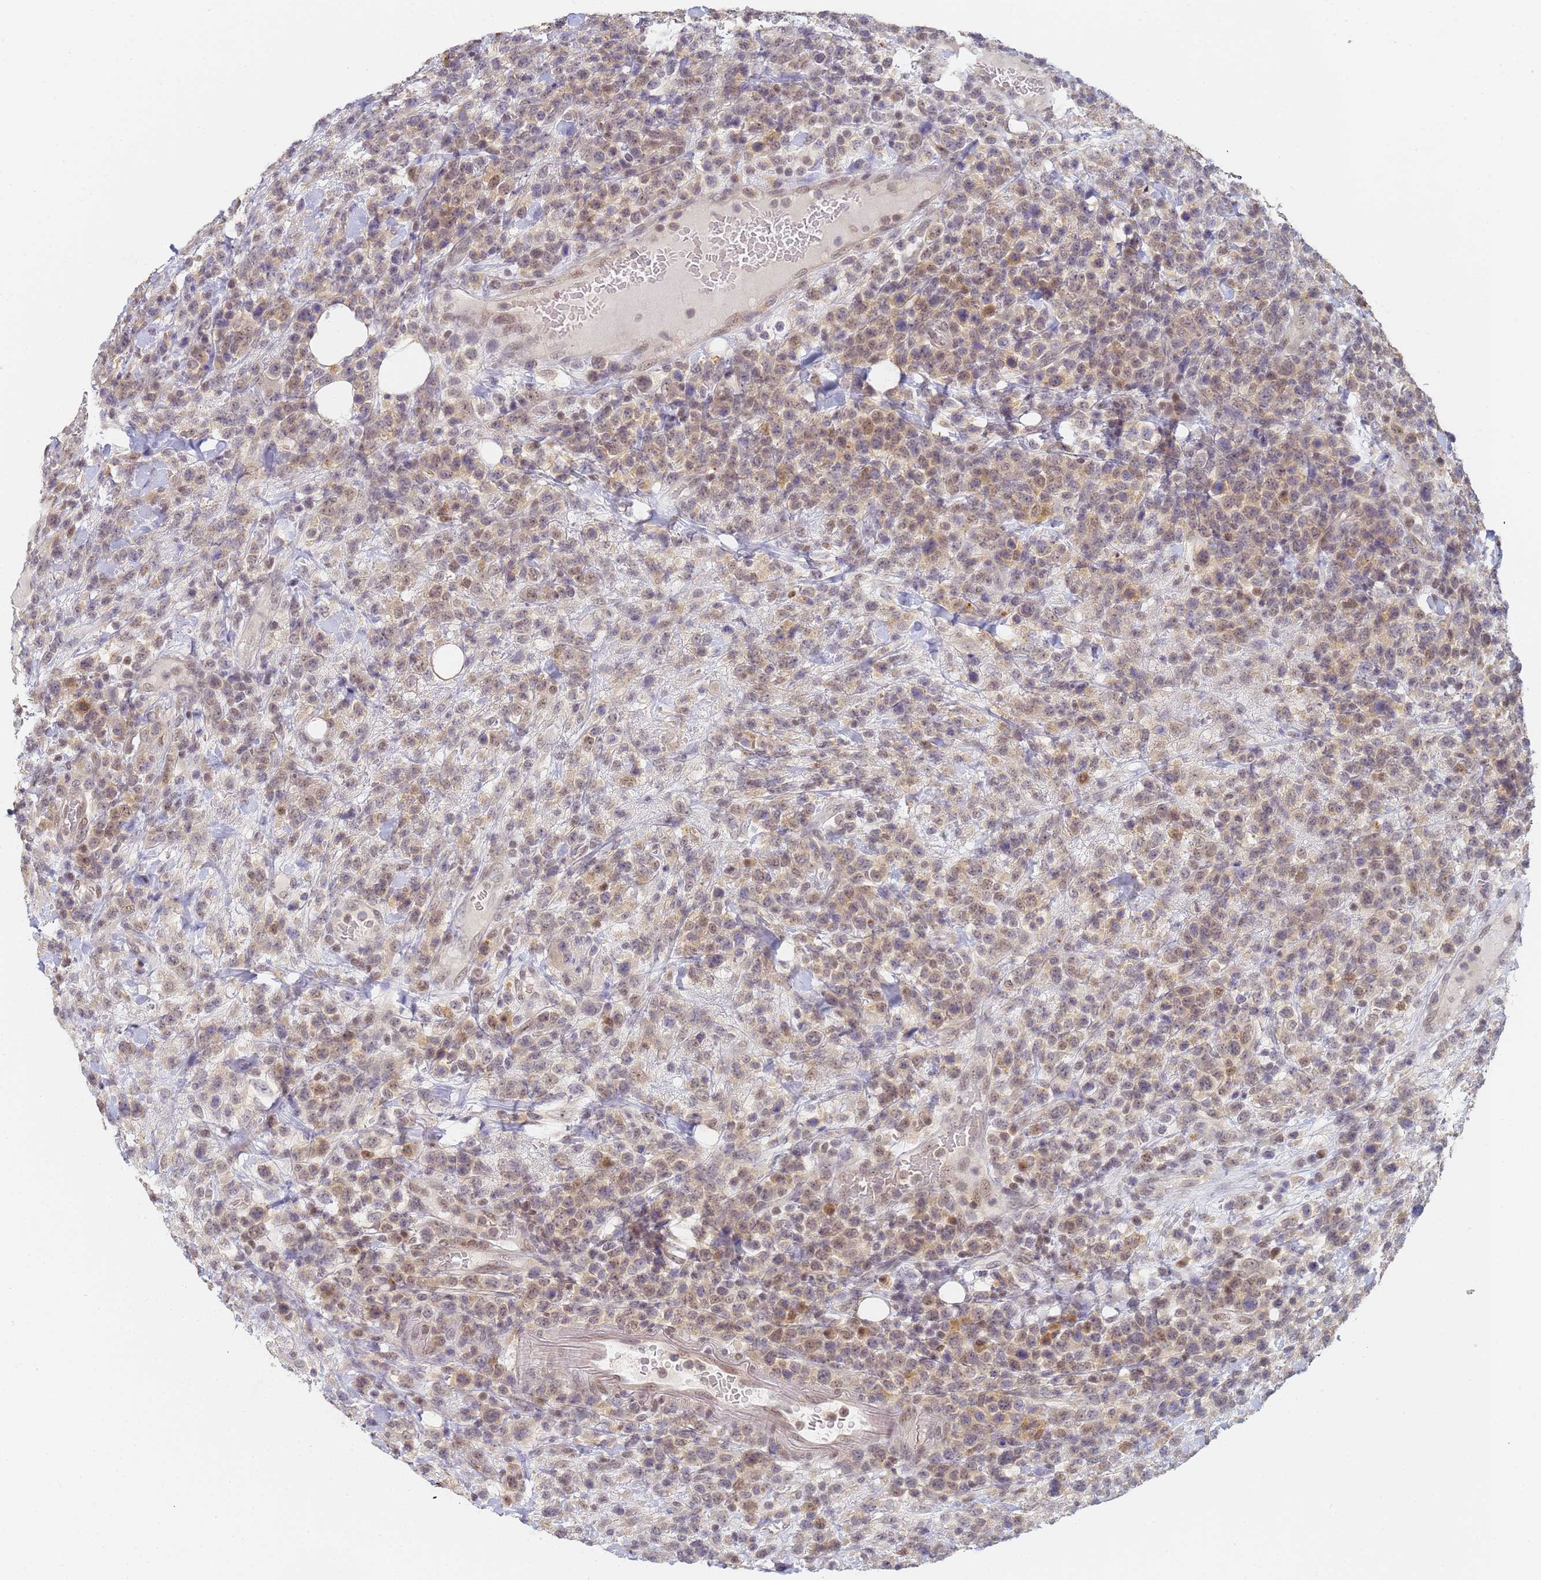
{"staining": {"intensity": "weak", "quantity": "25%-75%", "location": "nuclear"}, "tissue": "lymphoma", "cell_type": "Tumor cells", "image_type": "cancer", "snomed": [{"axis": "morphology", "description": "Malignant lymphoma, non-Hodgkin's type, High grade"}, {"axis": "topography", "description": "Colon"}], "caption": "Lymphoma stained for a protein reveals weak nuclear positivity in tumor cells.", "gene": "HMCES", "patient": {"sex": "female", "age": 53}}